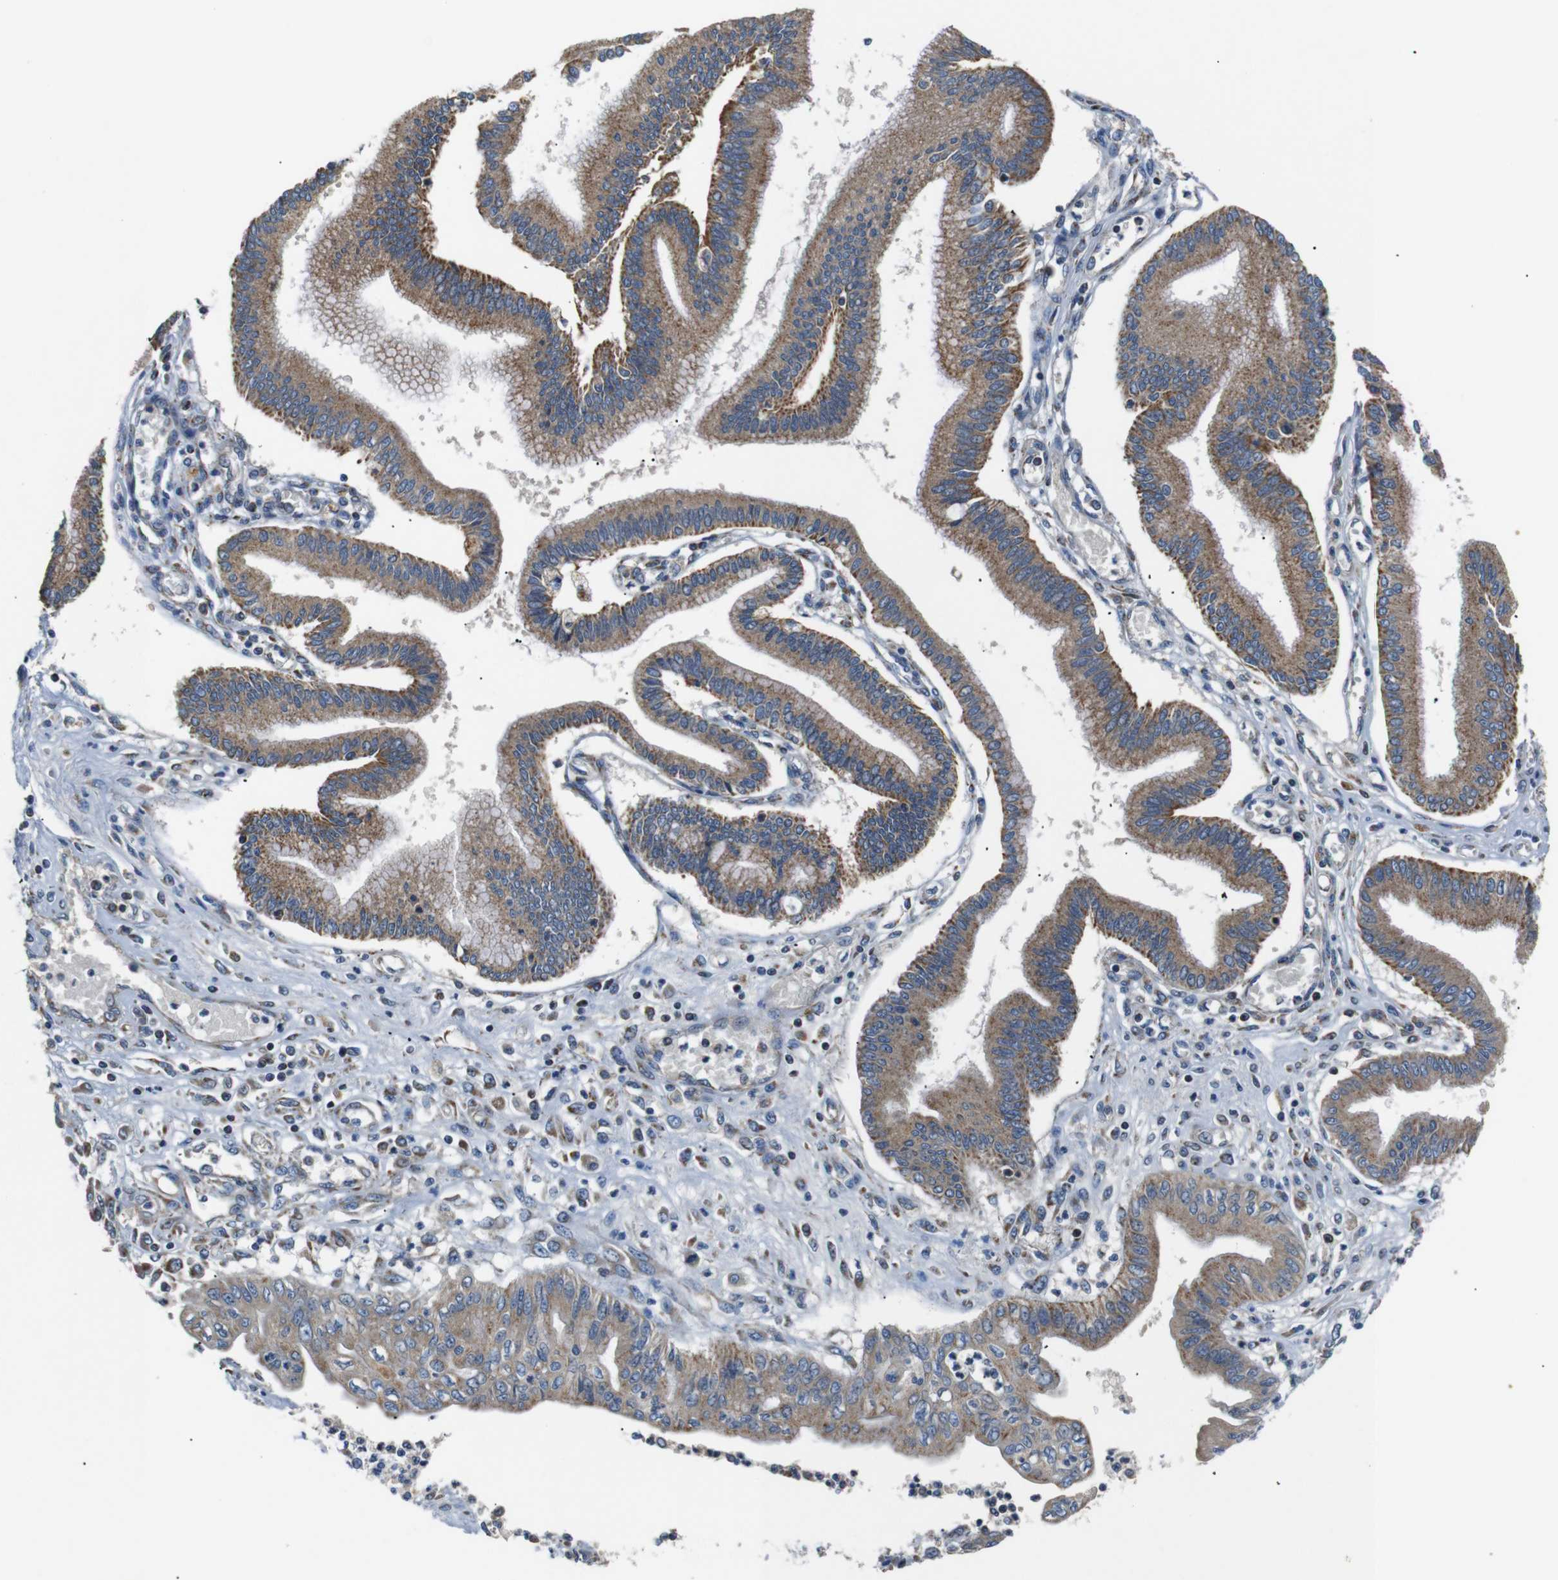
{"staining": {"intensity": "moderate", "quantity": ">75%", "location": "cytoplasmic/membranous"}, "tissue": "pancreatic cancer", "cell_type": "Tumor cells", "image_type": "cancer", "snomed": [{"axis": "morphology", "description": "Adenocarcinoma, NOS"}, {"axis": "topography", "description": "Pancreas"}], "caption": "Brown immunohistochemical staining in pancreatic cancer displays moderate cytoplasmic/membranous staining in about >75% of tumor cells. Immunohistochemistry (ihc) stains the protein in brown and the nuclei are stained blue.", "gene": "NETO2", "patient": {"sex": "male", "age": 56}}